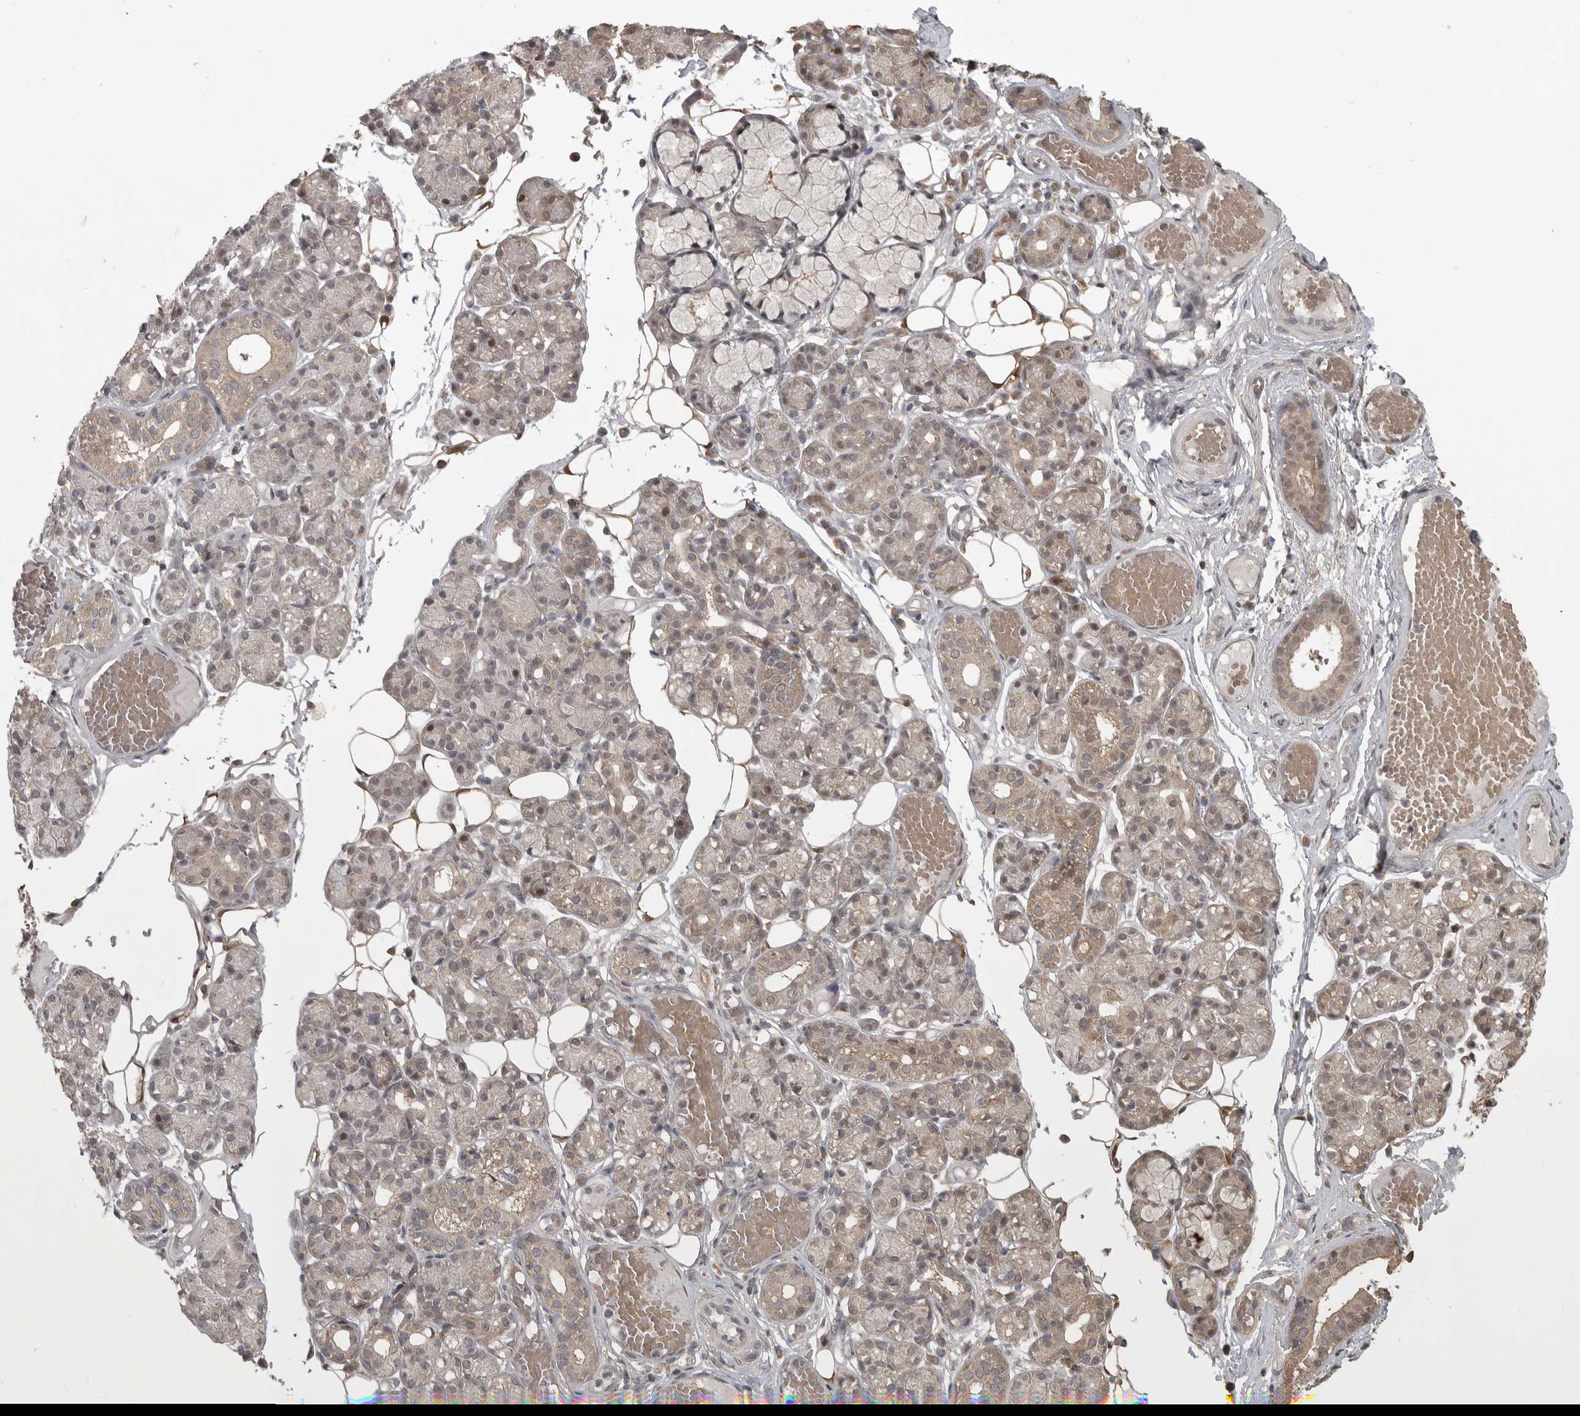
{"staining": {"intensity": "weak", "quantity": "<25%", "location": "cytoplasmic/membranous"}, "tissue": "salivary gland", "cell_type": "Glandular cells", "image_type": "normal", "snomed": [{"axis": "morphology", "description": "Normal tissue, NOS"}, {"axis": "topography", "description": "Salivary gland"}], "caption": "This is an immunohistochemistry (IHC) histopathology image of benign salivary gland. There is no staining in glandular cells.", "gene": "LLGL1", "patient": {"sex": "male", "age": 63}}